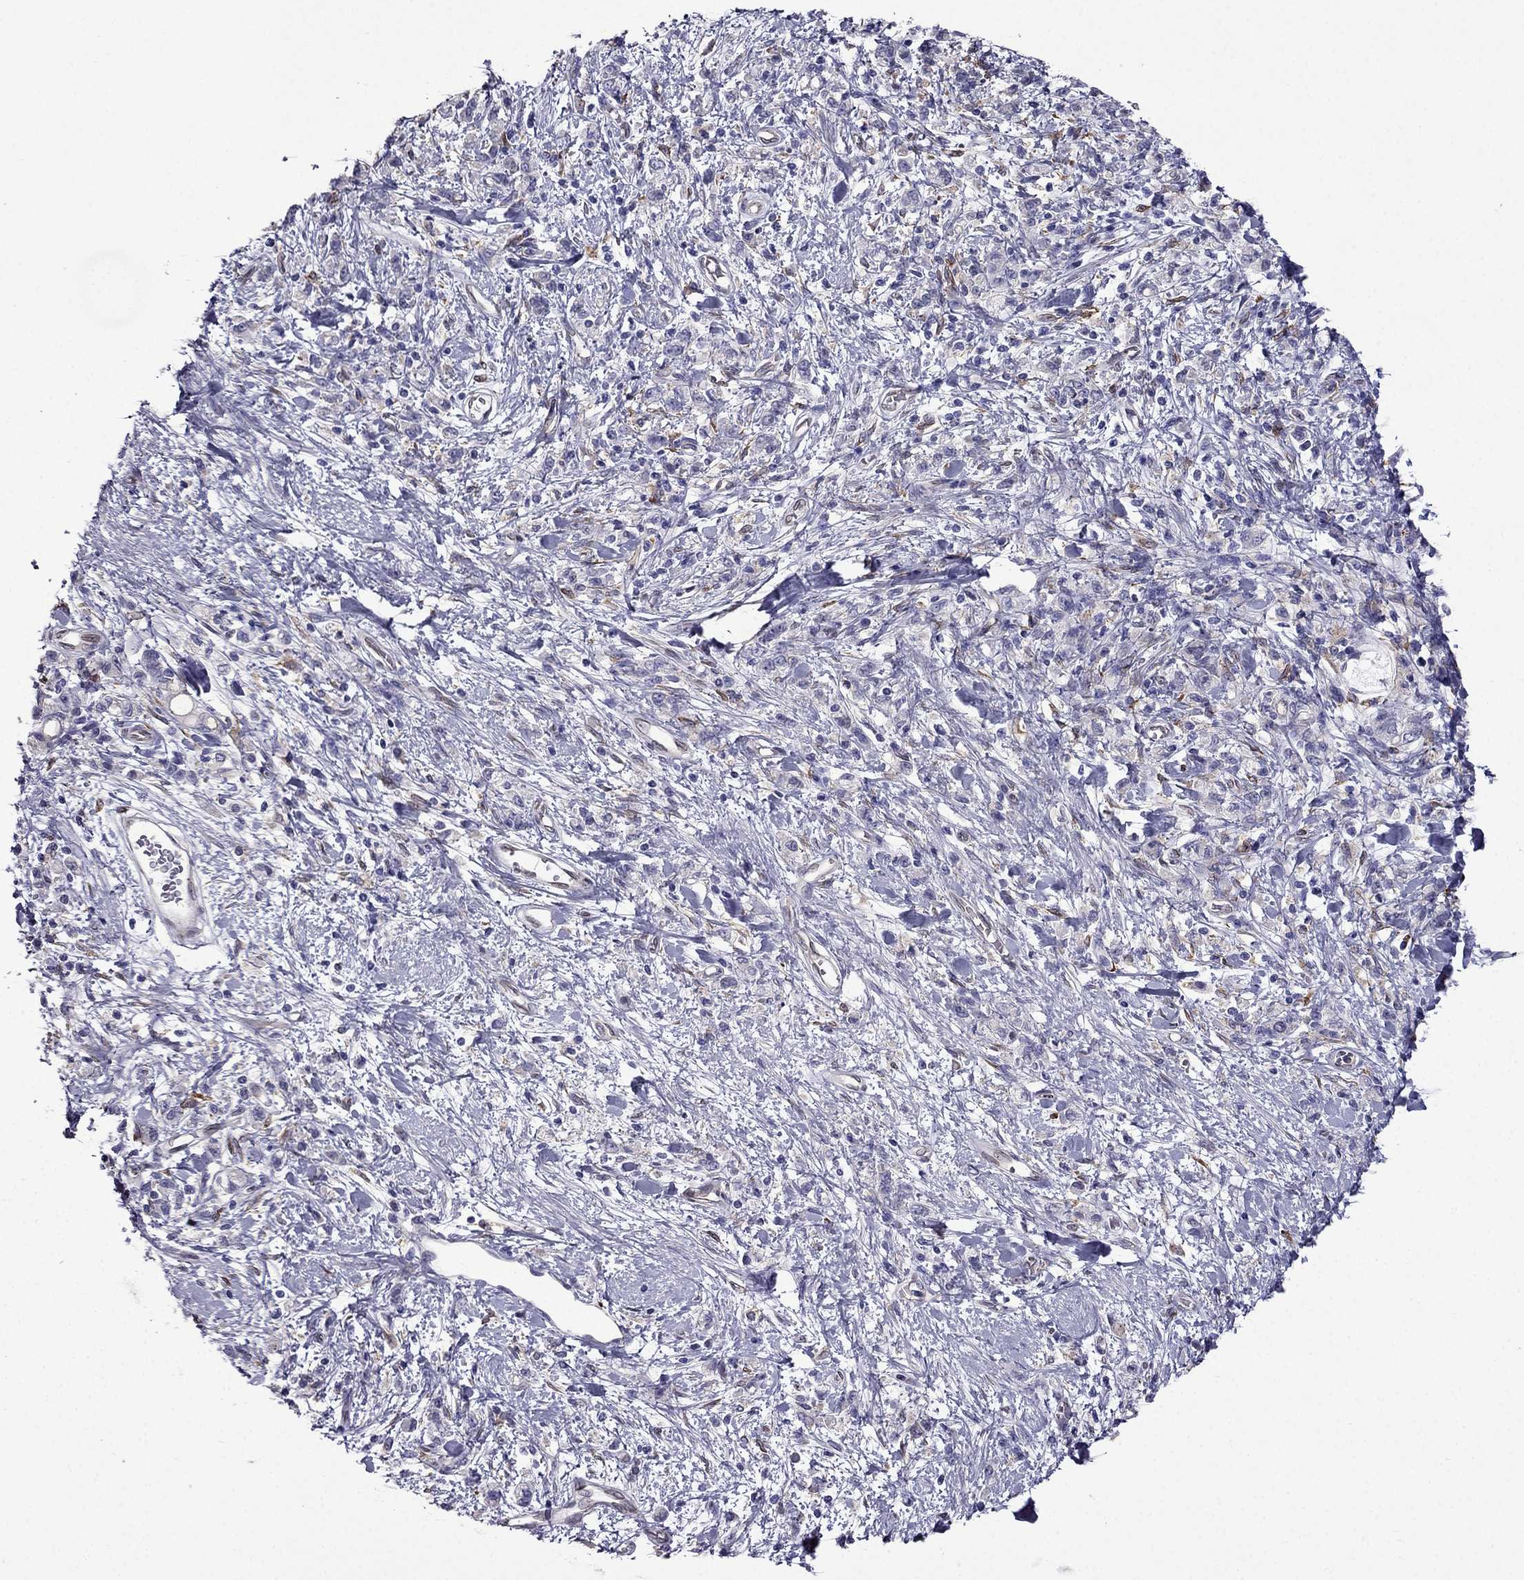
{"staining": {"intensity": "negative", "quantity": "none", "location": "none"}, "tissue": "stomach cancer", "cell_type": "Tumor cells", "image_type": "cancer", "snomed": [{"axis": "morphology", "description": "Adenocarcinoma, NOS"}, {"axis": "topography", "description": "Stomach"}], "caption": "There is no significant staining in tumor cells of adenocarcinoma (stomach).", "gene": "IKBIP", "patient": {"sex": "male", "age": 77}}